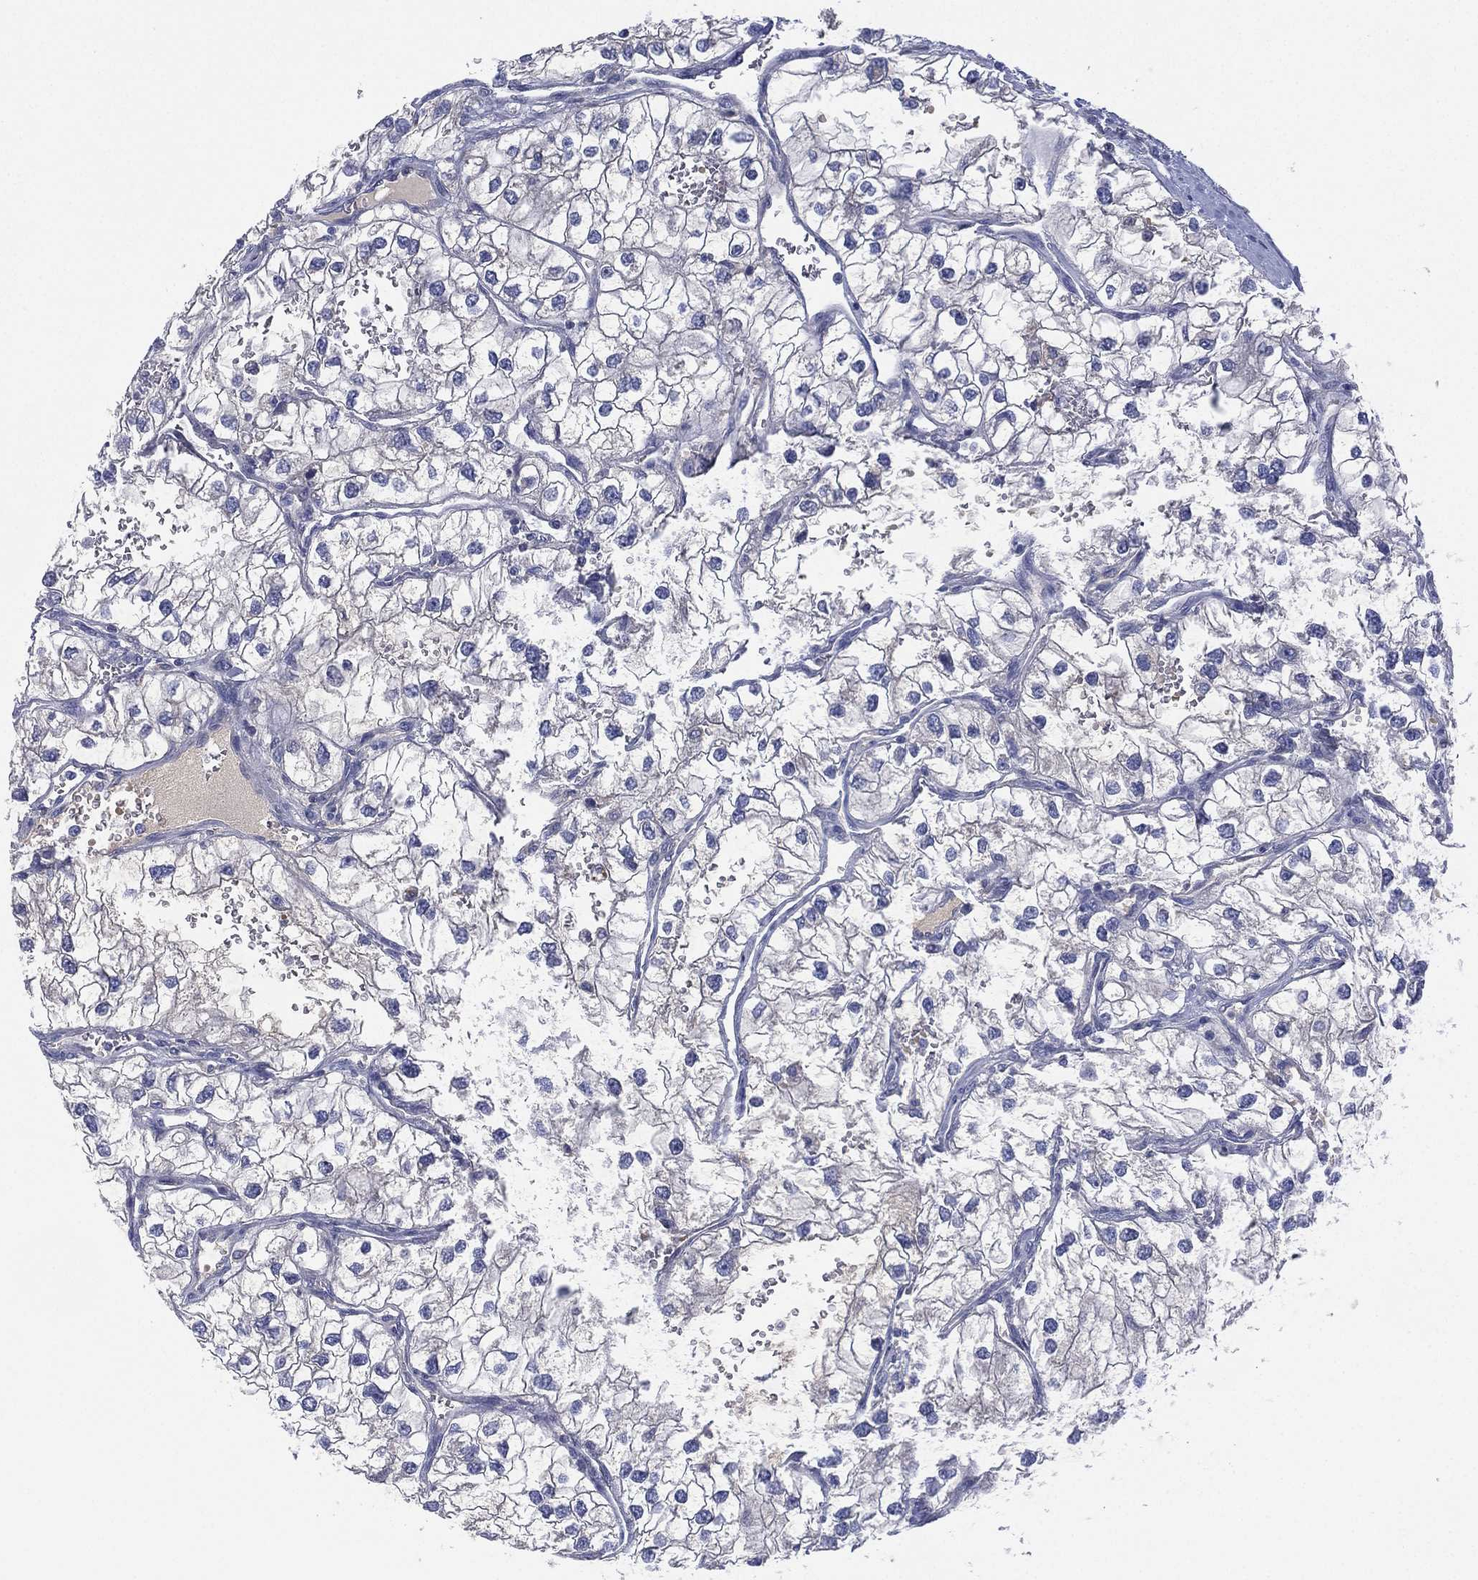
{"staining": {"intensity": "negative", "quantity": "none", "location": "none"}, "tissue": "renal cancer", "cell_type": "Tumor cells", "image_type": "cancer", "snomed": [{"axis": "morphology", "description": "Adenocarcinoma, NOS"}, {"axis": "topography", "description": "Kidney"}], "caption": "This is an immunohistochemistry histopathology image of renal cancer (adenocarcinoma). There is no staining in tumor cells.", "gene": "CYP2D6", "patient": {"sex": "male", "age": 59}}